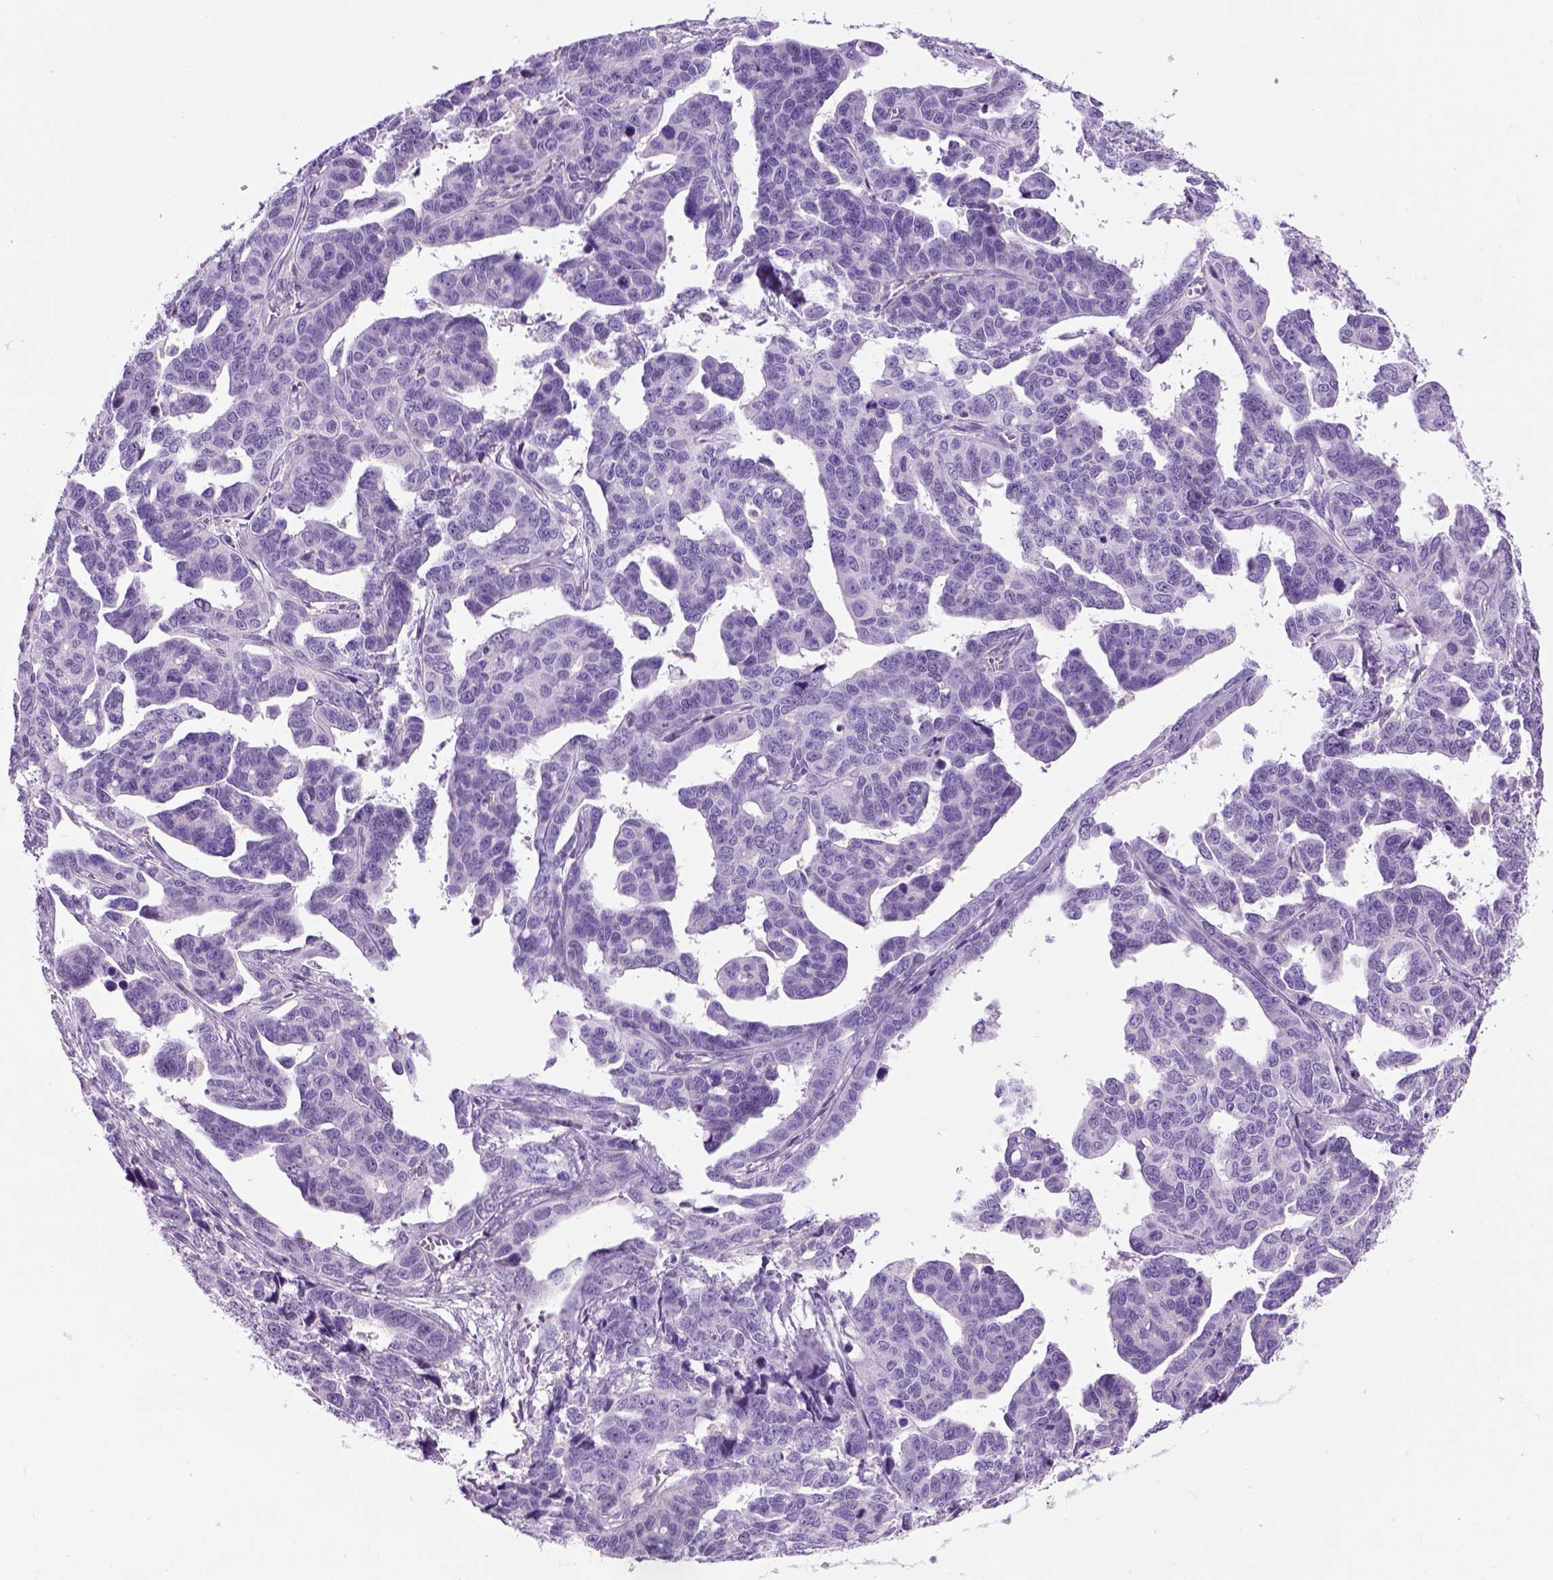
{"staining": {"intensity": "negative", "quantity": "none", "location": "none"}, "tissue": "ovarian cancer", "cell_type": "Tumor cells", "image_type": "cancer", "snomed": [{"axis": "morphology", "description": "Cystadenocarcinoma, serous, NOS"}, {"axis": "topography", "description": "Ovary"}], "caption": "High magnification brightfield microscopy of ovarian cancer (serous cystadenocarcinoma) stained with DAB (brown) and counterstained with hematoxylin (blue): tumor cells show no significant expression.", "gene": "GABRB2", "patient": {"sex": "female", "age": 69}}